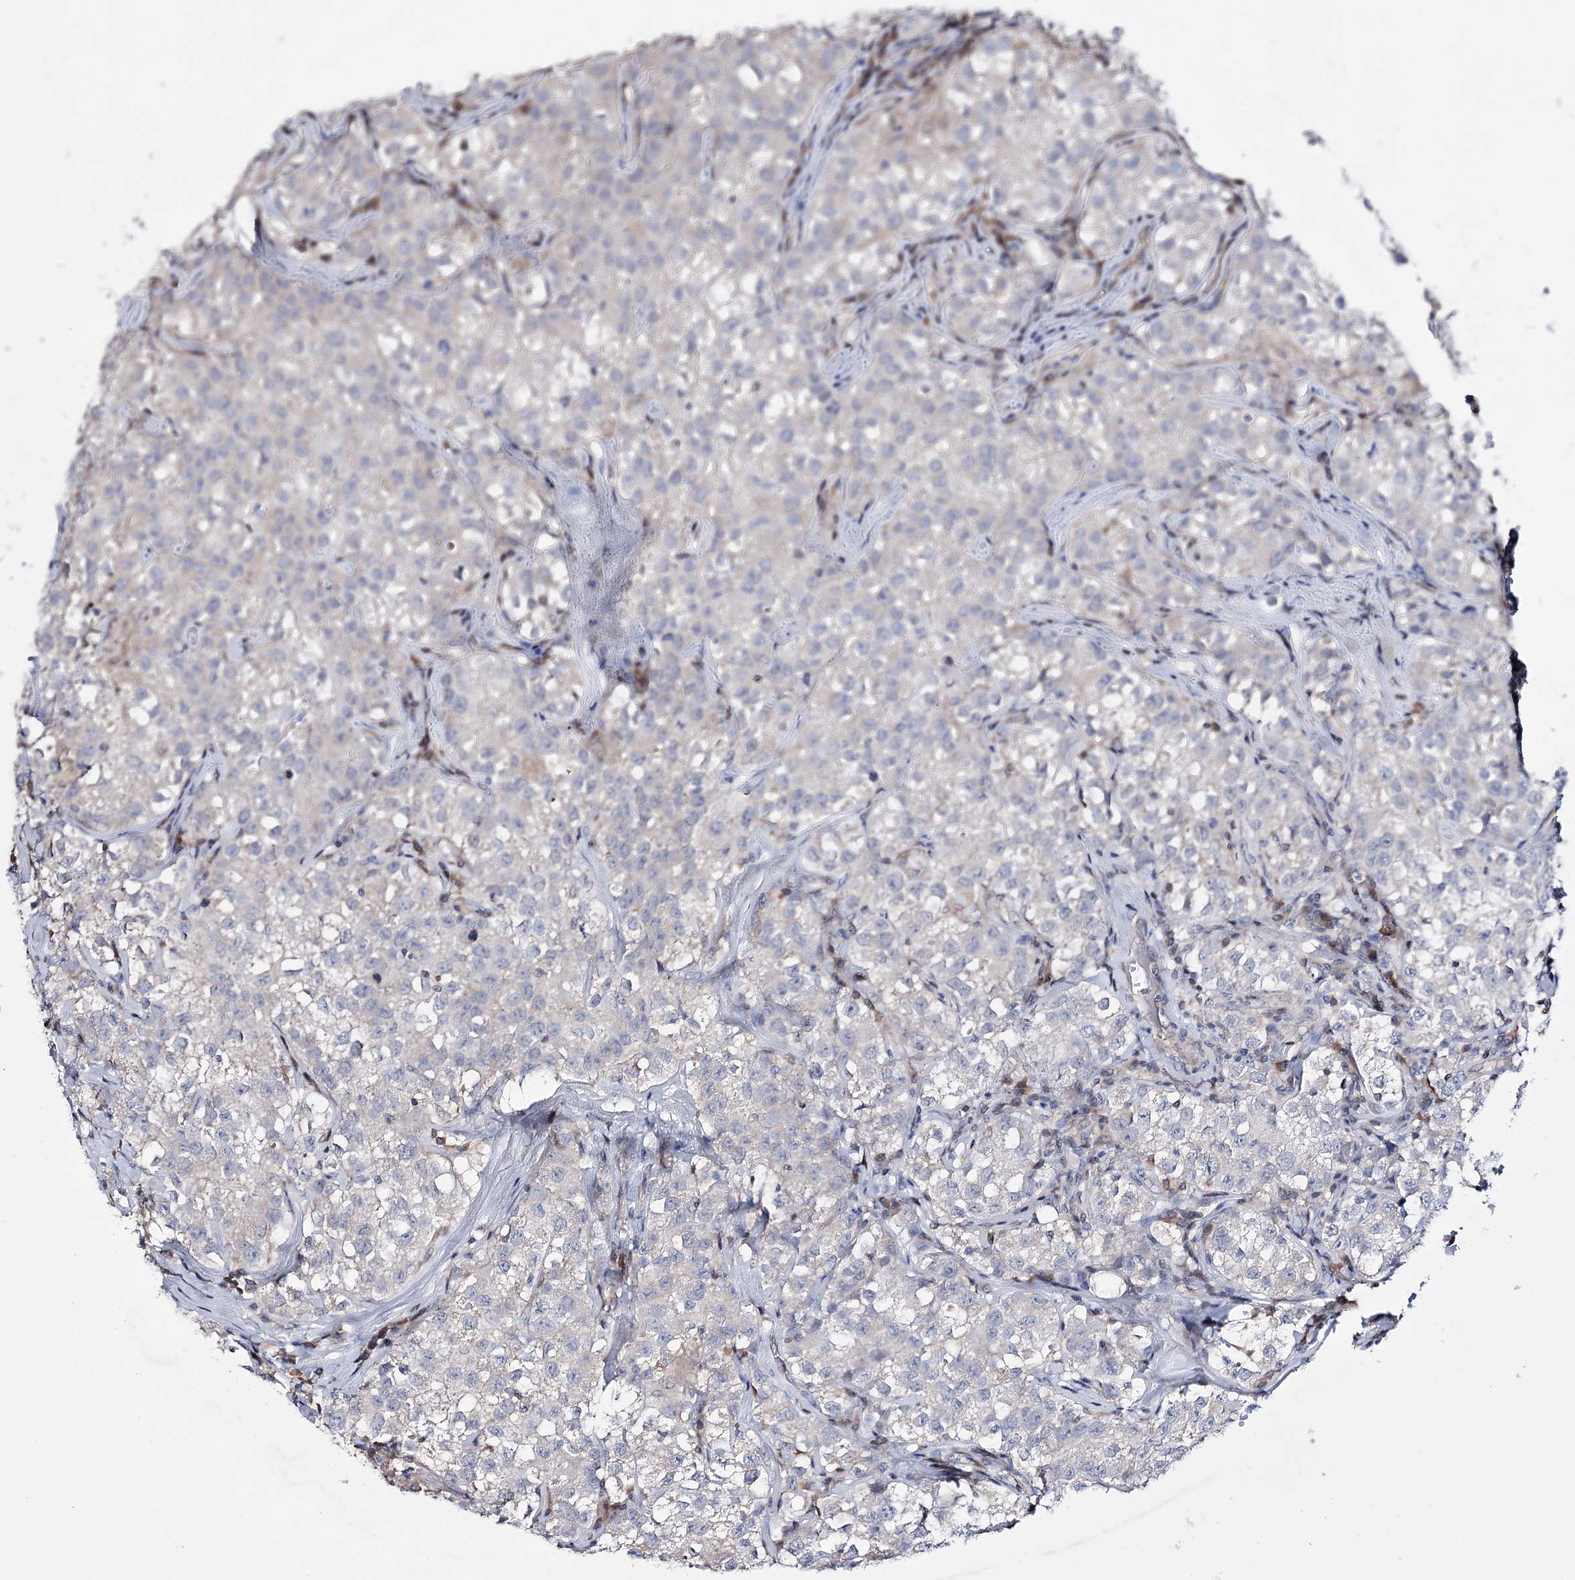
{"staining": {"intensity": "negative", "quantity": "none", "location": "none"}, "tissue": "testis cancer", "cell_type": "Tumor cells", "image_type": "cancer", "snomed": [{"axis": "morphology", "description": "Seminoma, NOS"}, {"axis": "morphology", "description": "Carcinoma, Embryonal, NOS"}, {"axis": "topography", "description": "Testis"}], "caption": "IHC histopathology image of testis seminoma stained for a protein (brown), which demonstrates no positivity in tumor cells.", "gene": "PTER", "patient": {"sex": "male", "age": 43}}